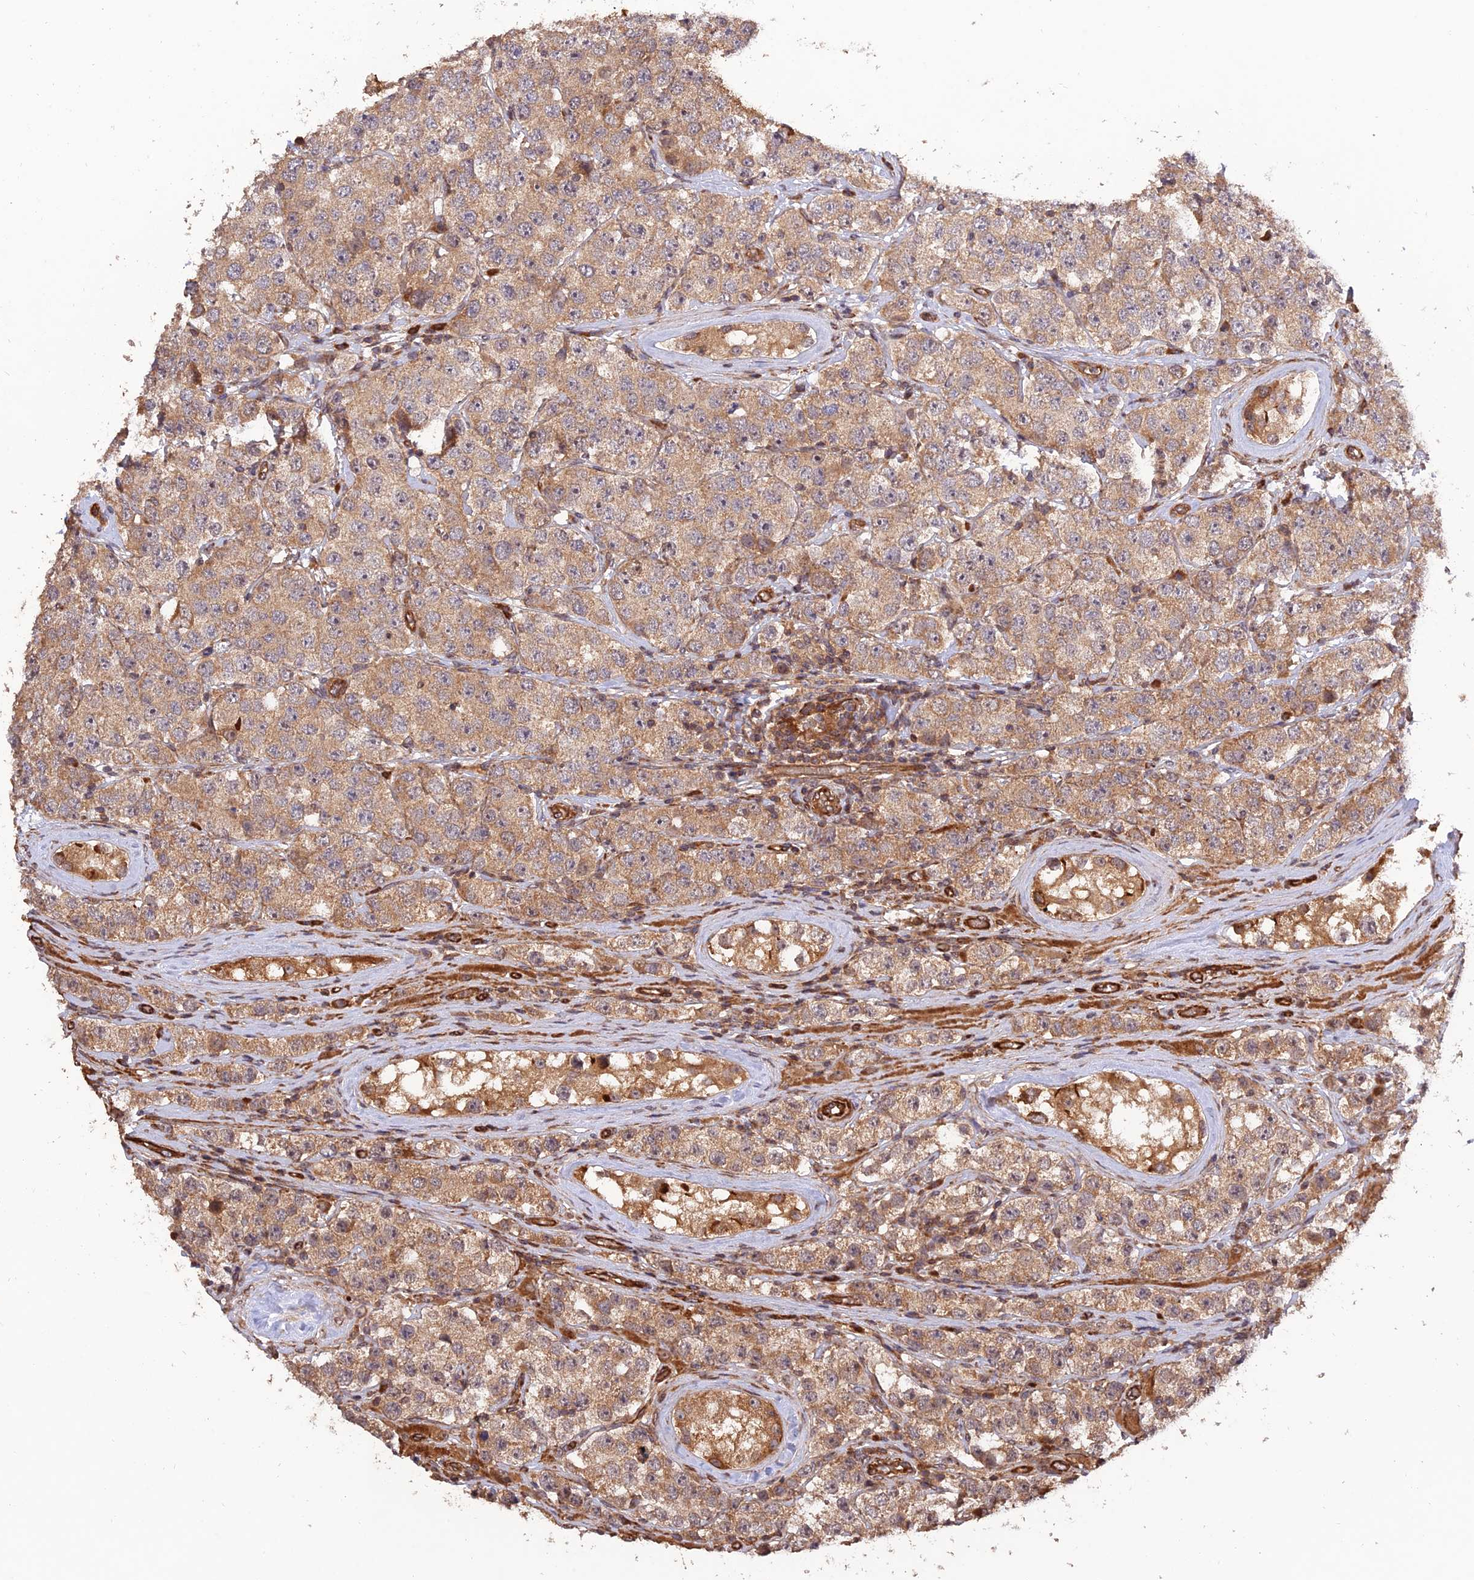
{"staining": {"intensity": "moderate", "quantity": ">75%", "location": "cytoplasmic/membranous"}, "tissue": "testis cancer", "cell_type": "Tumor cells", "image_type": "cancer", "snomed": [{"axis": "morphology", "description": "Seminoma, NOS"}, {"axis": "topography", "description": "Testis"}], "caption": "A photomicrograph of testis cancer (seminoma) stained for a protein reveals moderate cytoplasmic/membranous brown staining in tumor cells. The protein is shown in brown color, while the nuclei are stained blue.", "gene": "CREBL2", "patient": {"sex": "male", "age": 28}}